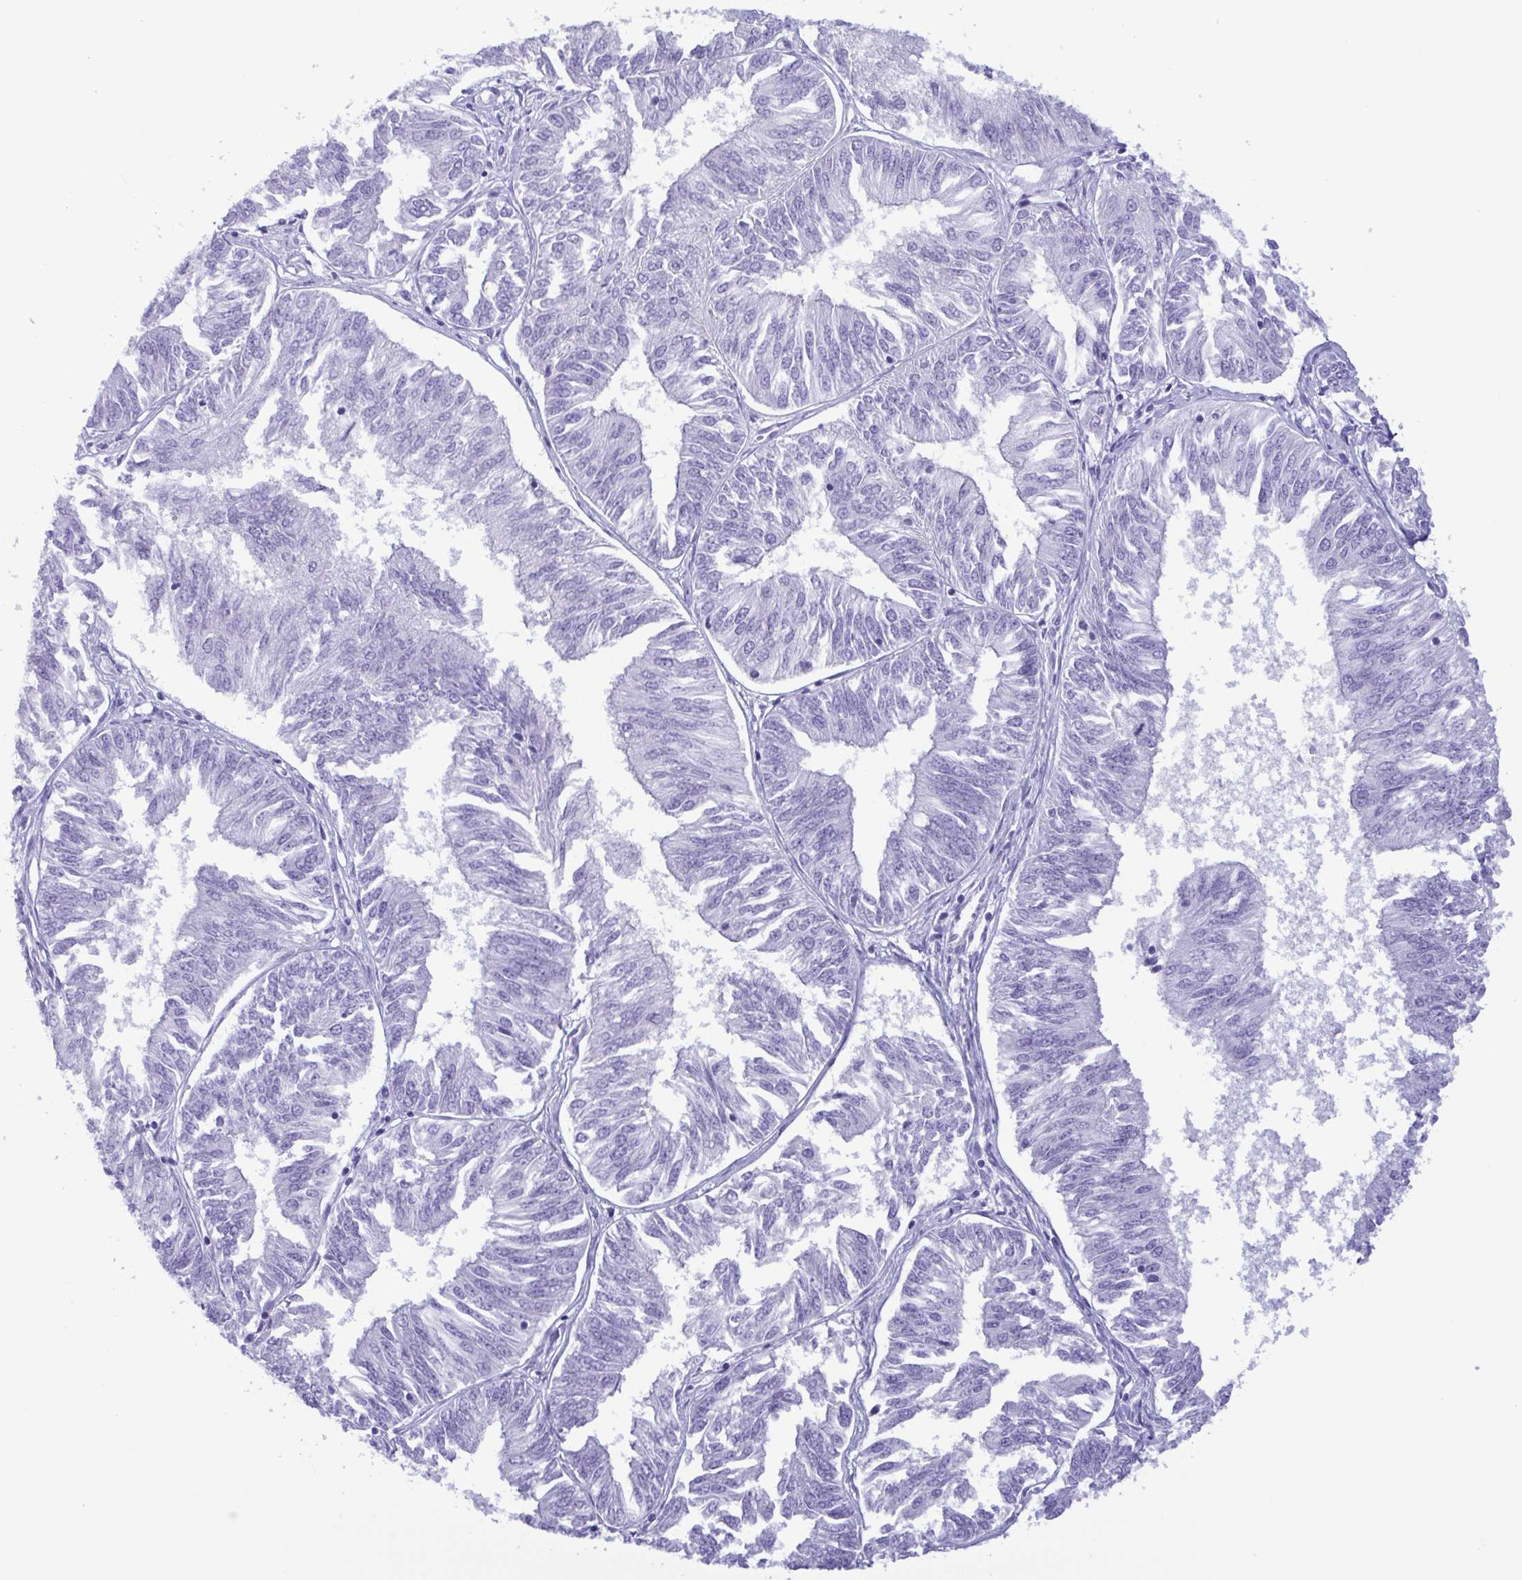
{"staining": {"intensity": "negative", "quantity": "none", "location": "none"}, "tissue": "endometrial cancer", "cell_type": "Tumor cells", "image_type": "cancer", "snomed": [{"axis": "morphology", "description": "Adenocarcinoma, NOS"}, {"axis": "topography", "description": "Endometrium"}], "caption": "This is an IHC photomicrograph of endometrial cancer (adenocarcinoma). There is no positivity in tumor cells.", "gene": "LTF", "patient": {"sex": "female", "age": 58}}